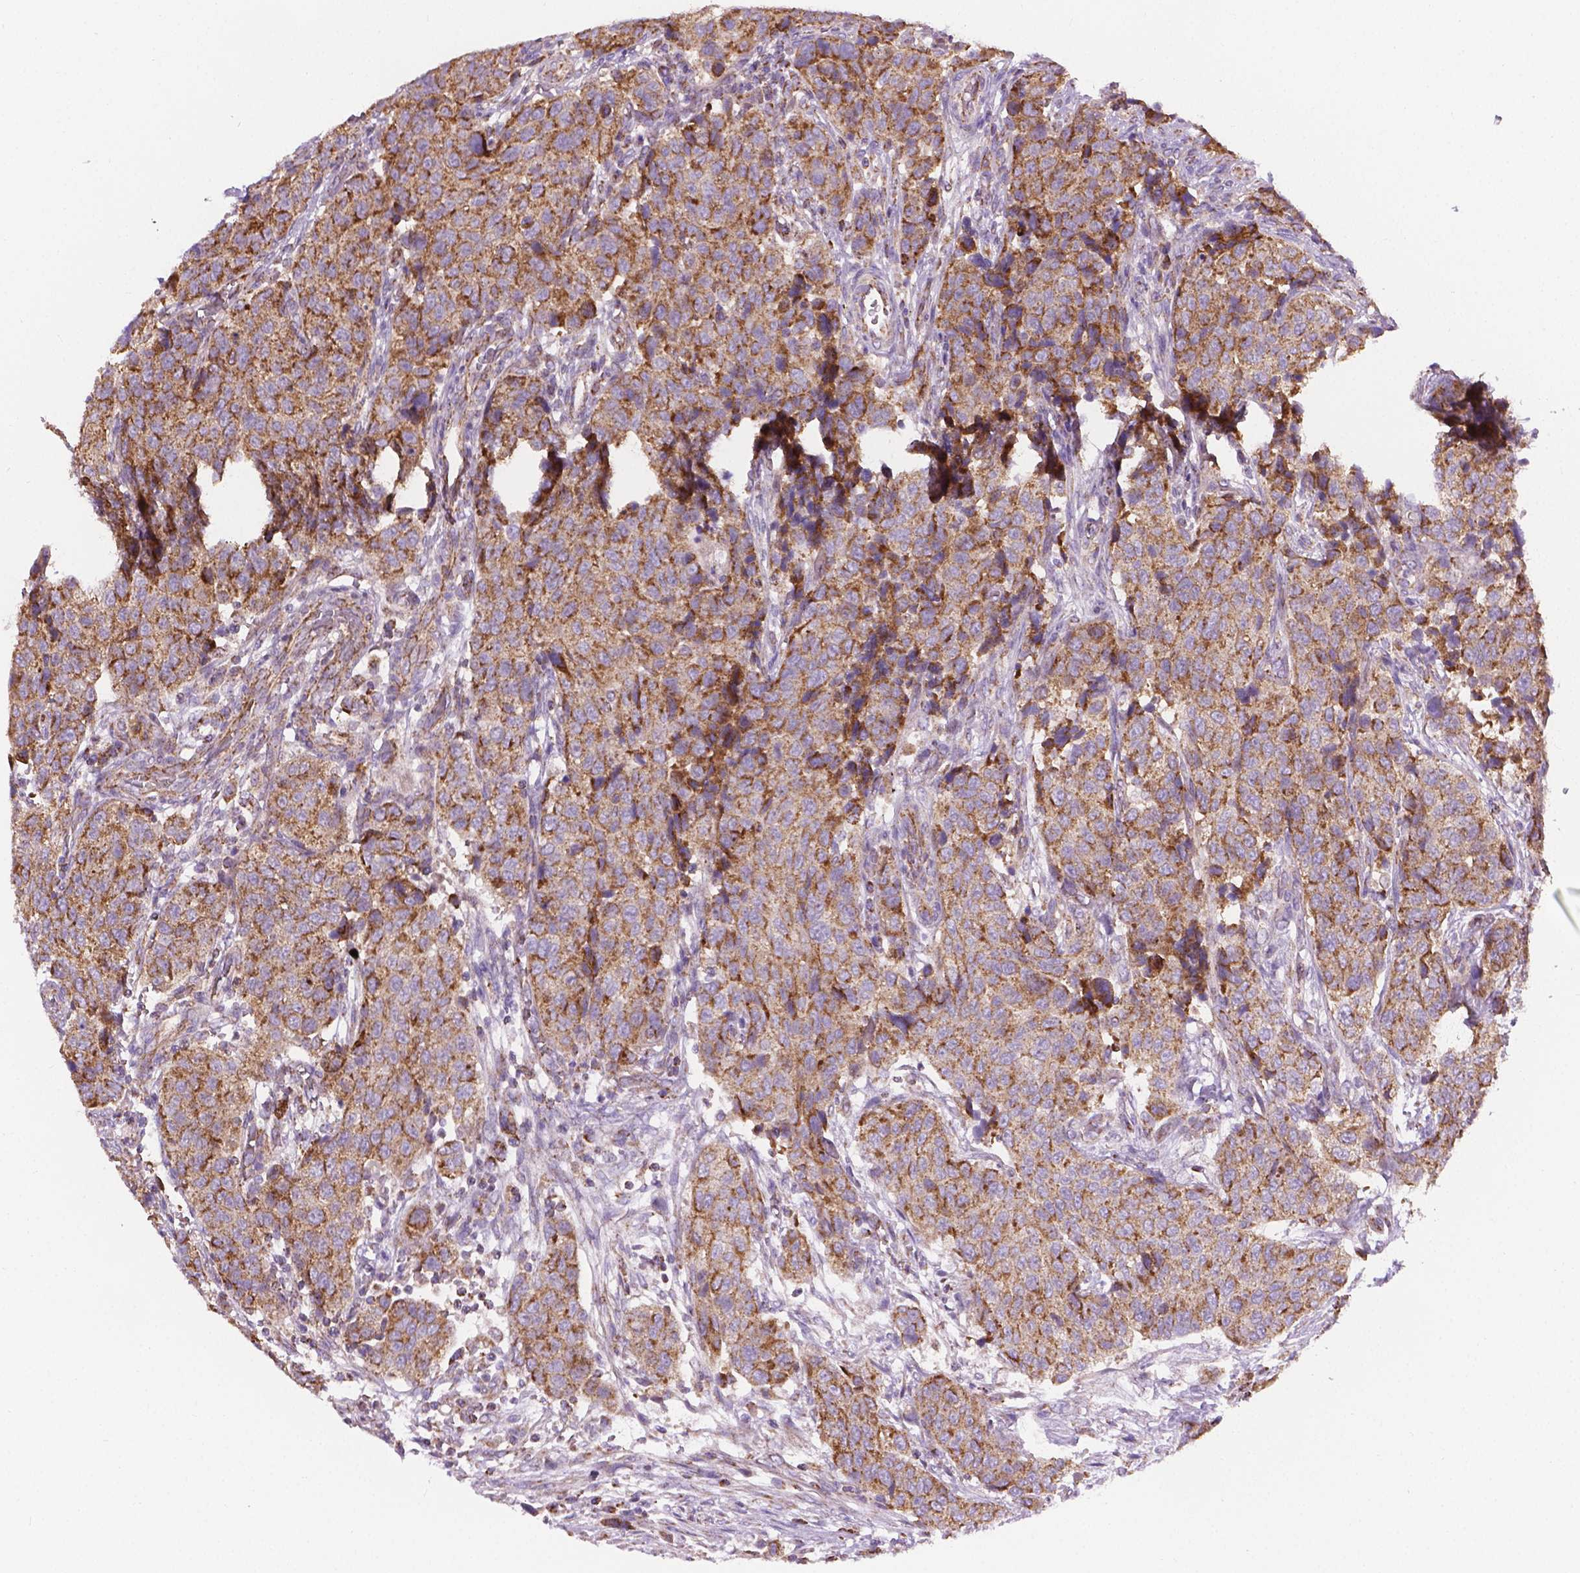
{"staining": {"intensity": "moderate", "quantity": ">75%", "location": "cytoplasmic/membranous"}, "tissue": "urothelial cancer", "cell_type": "Tumor cells", "image_type": "cancer", "snomed": [{"axis": "morphology", "description": "Urothelial carcinoma, High grade"}, {"axis": "topography", "description": "Urinary bladder"}], "caption": "Immunohistochemical staining of human urothelial cancer reveals moderate cytoplasmic/membranous protein positivity in approximately >75% of tumor cells. (Brightfield microscopy of DAB IHC at high magnification).", "gene": "PIBF1", "patient": {"sex": "female", "age": 58}}